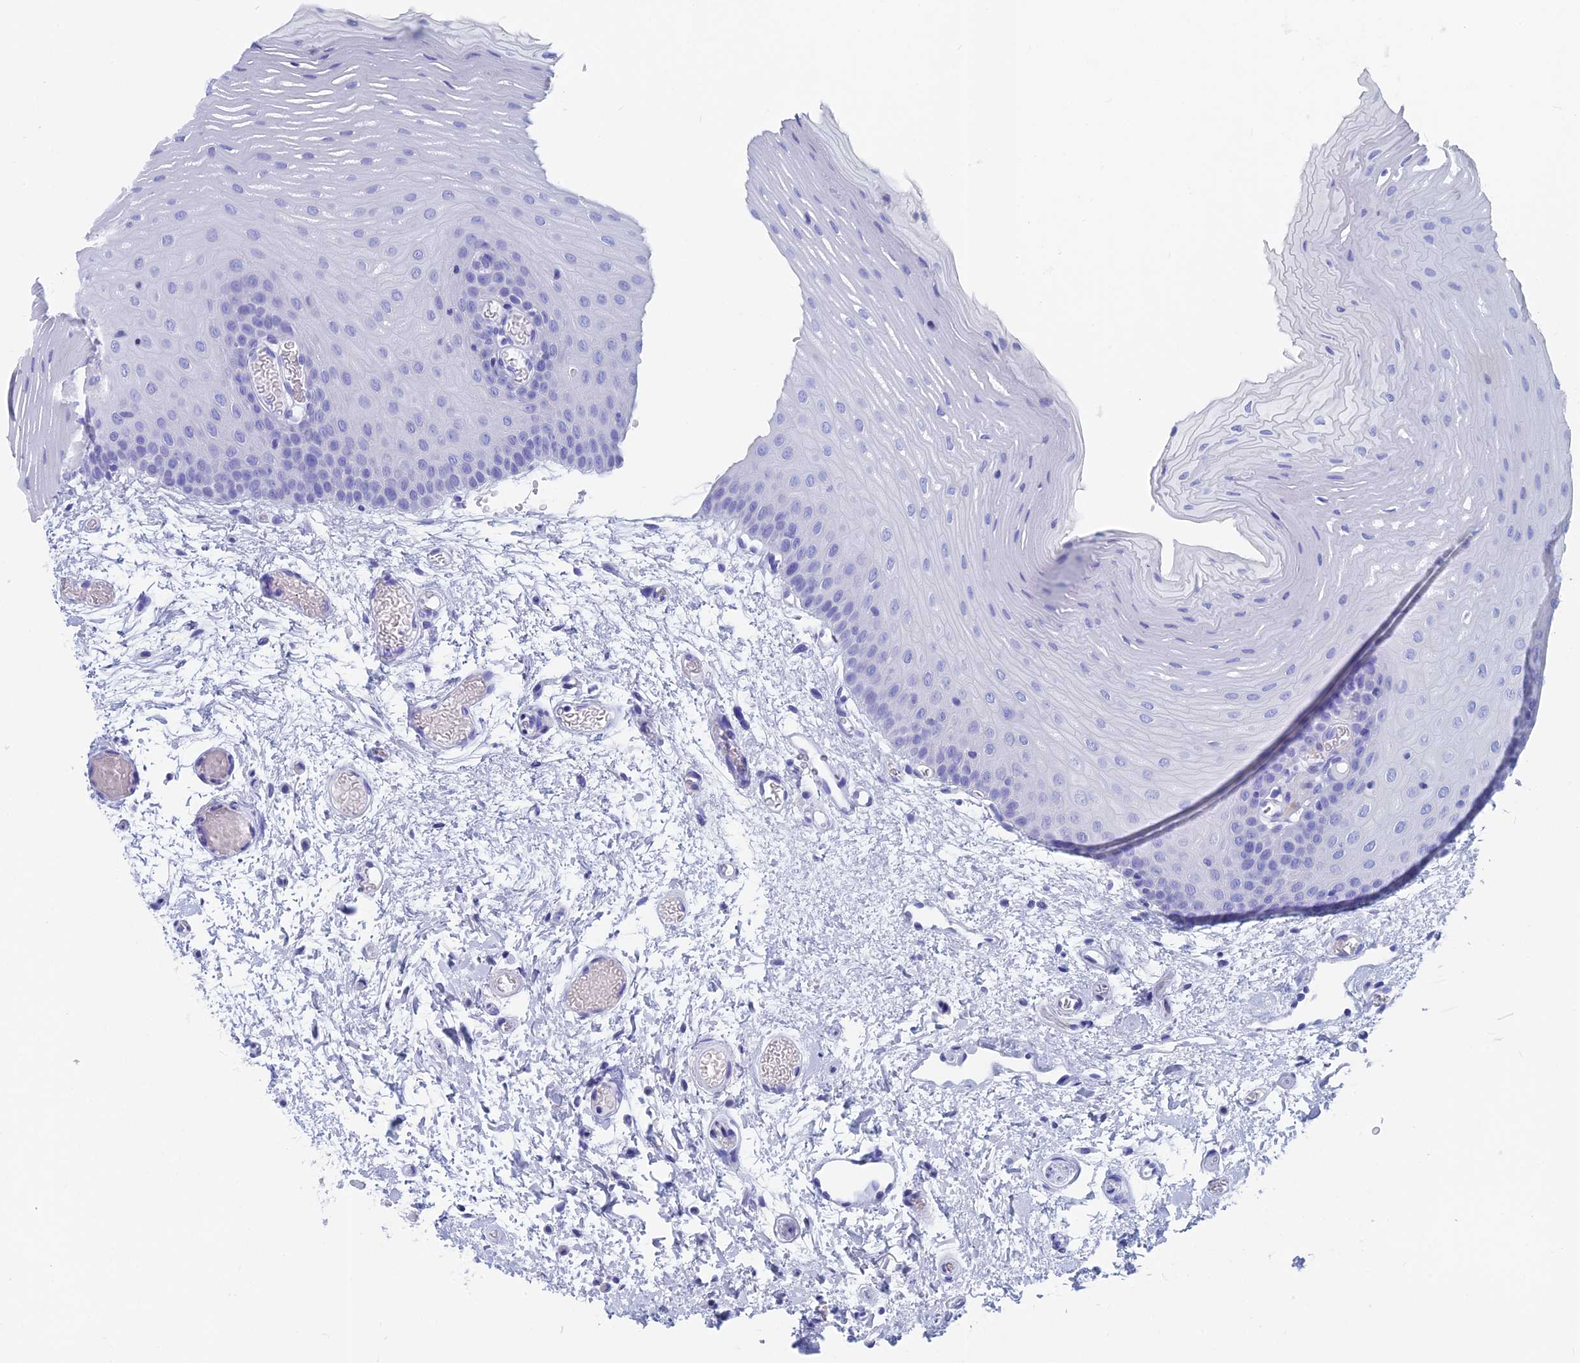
{"staining": {"intensity": "negative", "quantity": "none", "location": "none"}, "tissue": "oral mucosa", "cell_type": "Squamous epithelial cells", "image_type": "normal", "snomed": [{"axis": "morphology", "description": "Normal tissue, NOS"}, {"axis": "topography", "description": "Oral tissue"}], "caption": "A micrograph of human oral mucosa is negative for staining in squamous epithelial cells. (DAB immunohistochemistry (IHC) with hematoxylin counter stain).", "gene": "CAPS", "patient": {"sex": "female", "age": 70}}